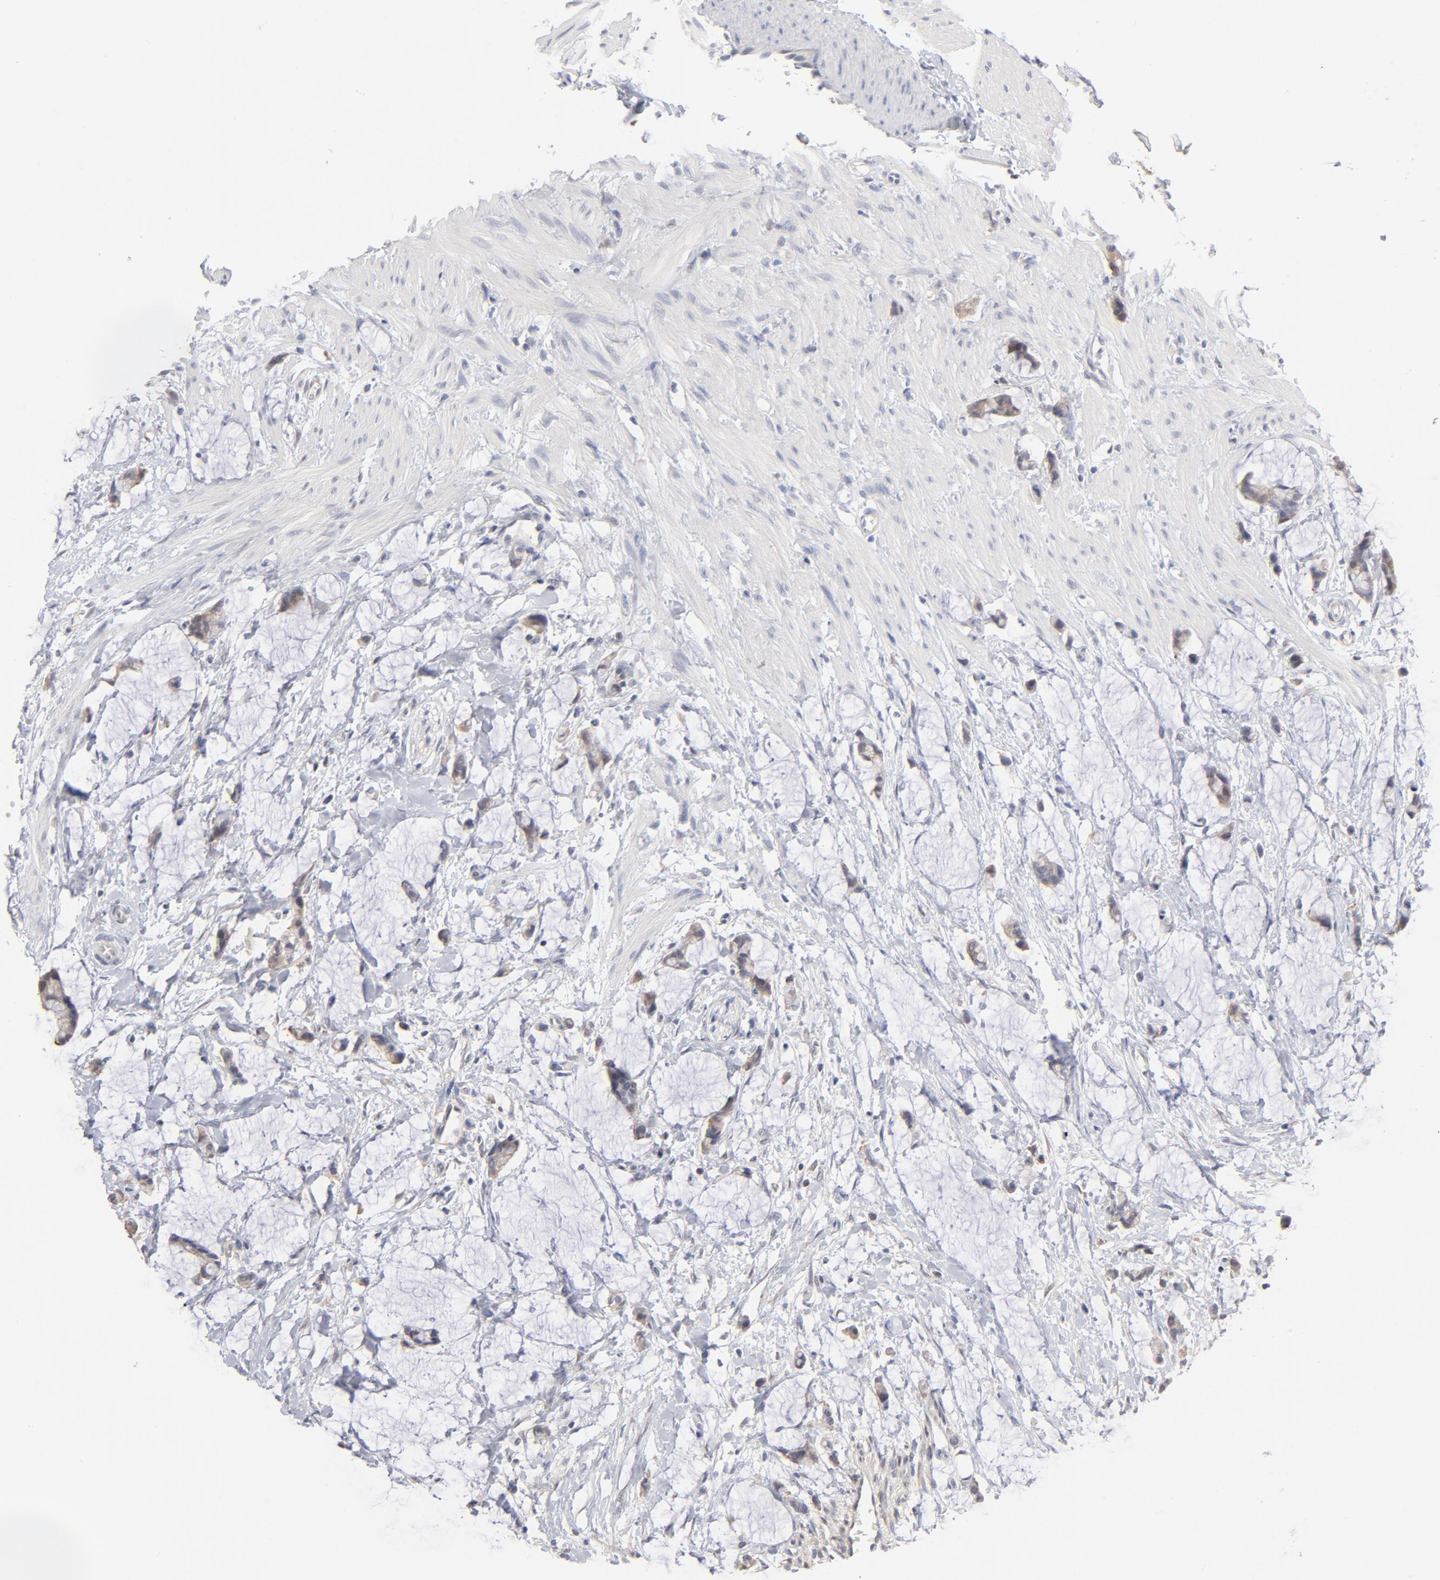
{"staining": {"intensity": "weak", "quantity": "25%-75%", "location": "cytoplasmic/membranous"}, "tissue": "colorectal cancer", "cell_type": "Tumor cells", "image_type": "cancer", "snomed": [{"axis": "morphology", "description": "Adenocarcinoma, NOS"}, {"axis": "topography", "description": "Colon"}], "caption": "This histopathology image exhibits immunohistochemistry staining of human colorectal adenocarcinoma, with low weak cytoplasmic/membranous positivity in approximately 25%-75% of tumor cells.", "gene": "MIF", "patient": {"sex": "male", "age": 14}}